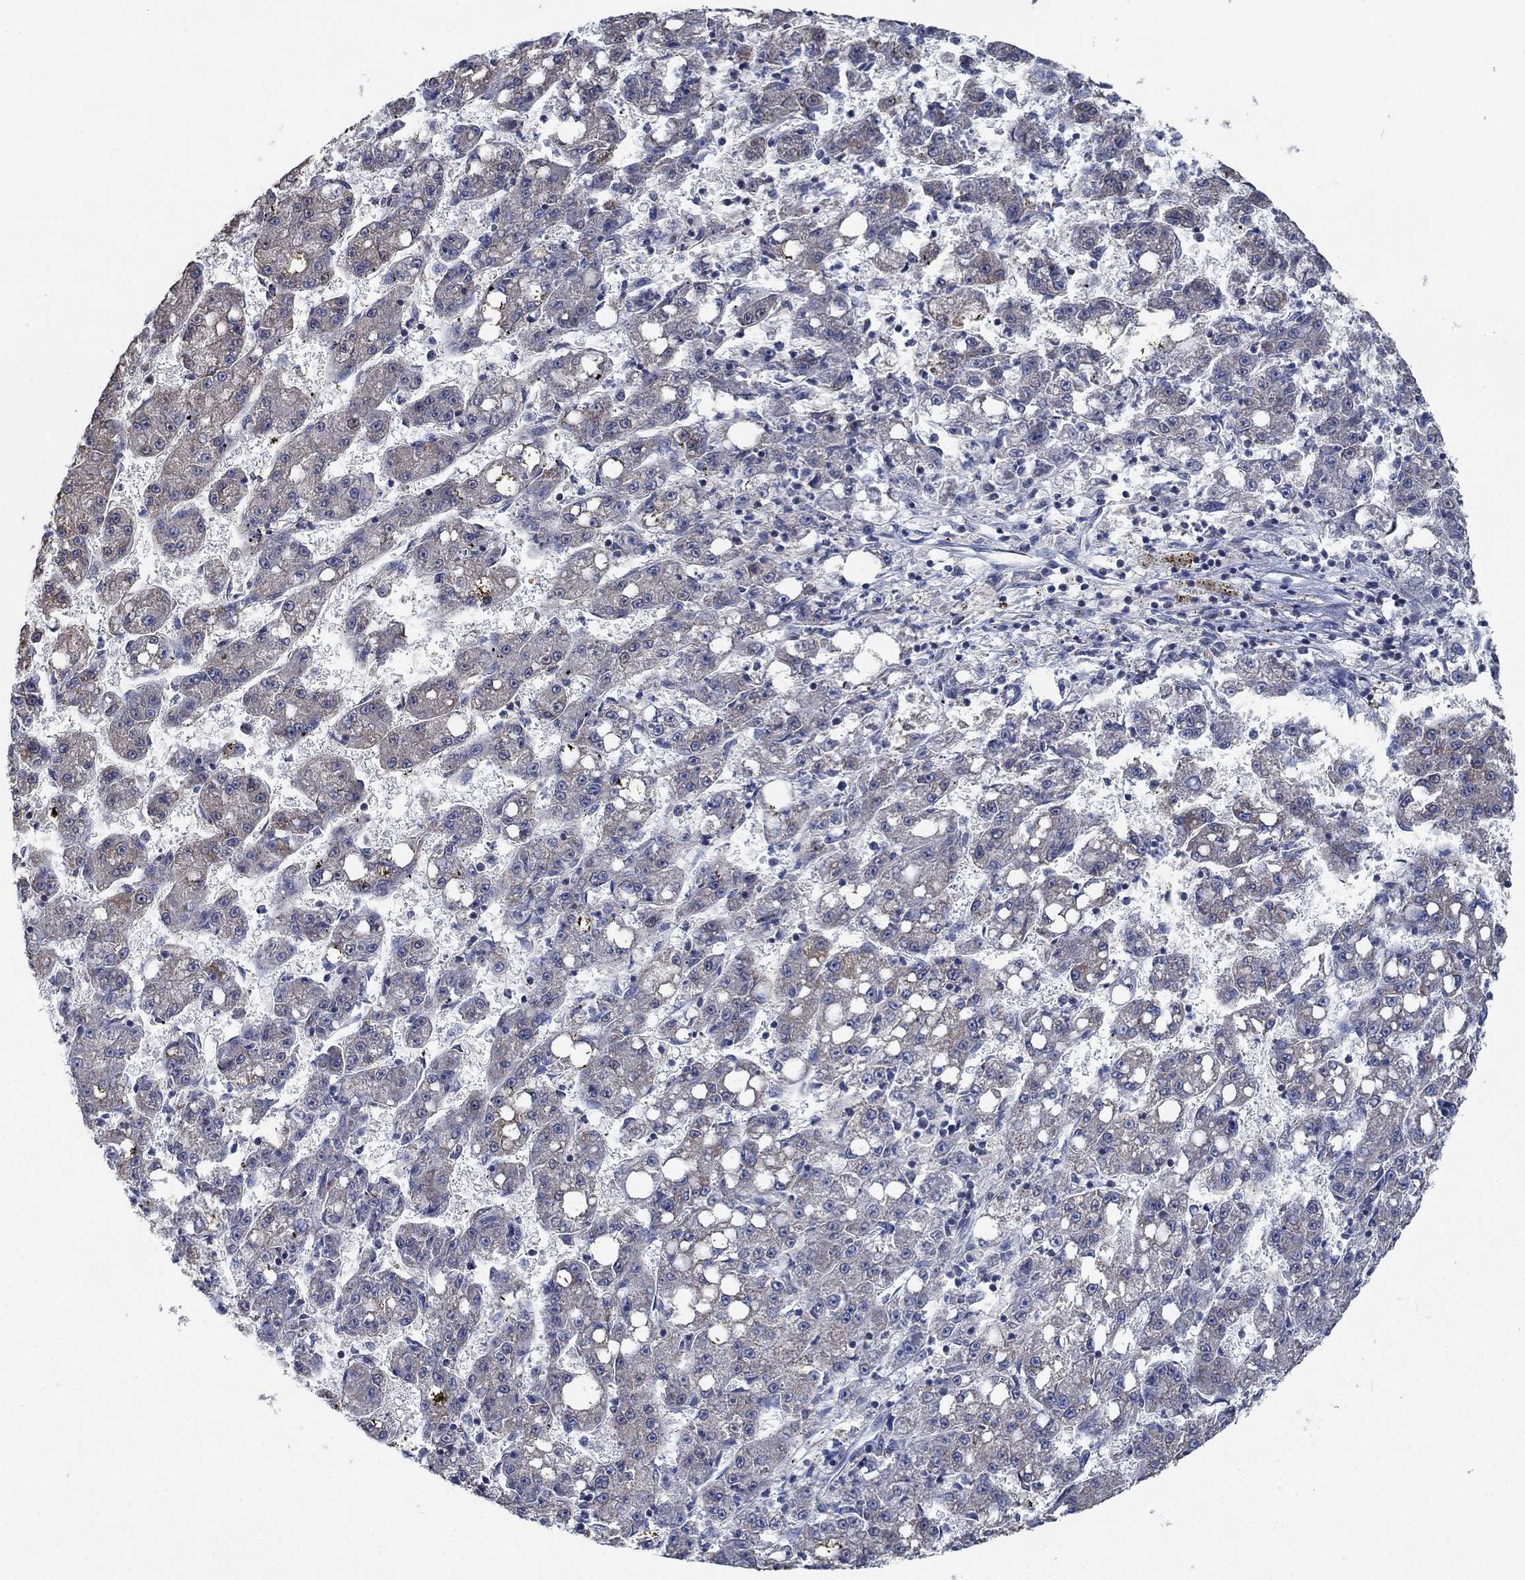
{"staining": {"intensity": "weak", "quantity": "<25%", "location": "cytoplasmic/membranous"}, "tissue": "liver cancer", "cell_type": "Tumor cells", "image_type": "cancer", "snomed": [{"axis": "morphology", "description": "Carcinoma, Hepatocellular, NOS"}, {"axis": "topography", "description": "Liver"}], "caption": "Tumor cells show no significant staining in liver hepatocellular carcinoma.", "gene": "STXBP6", "patient": {"sex": "female", "age": 65}}